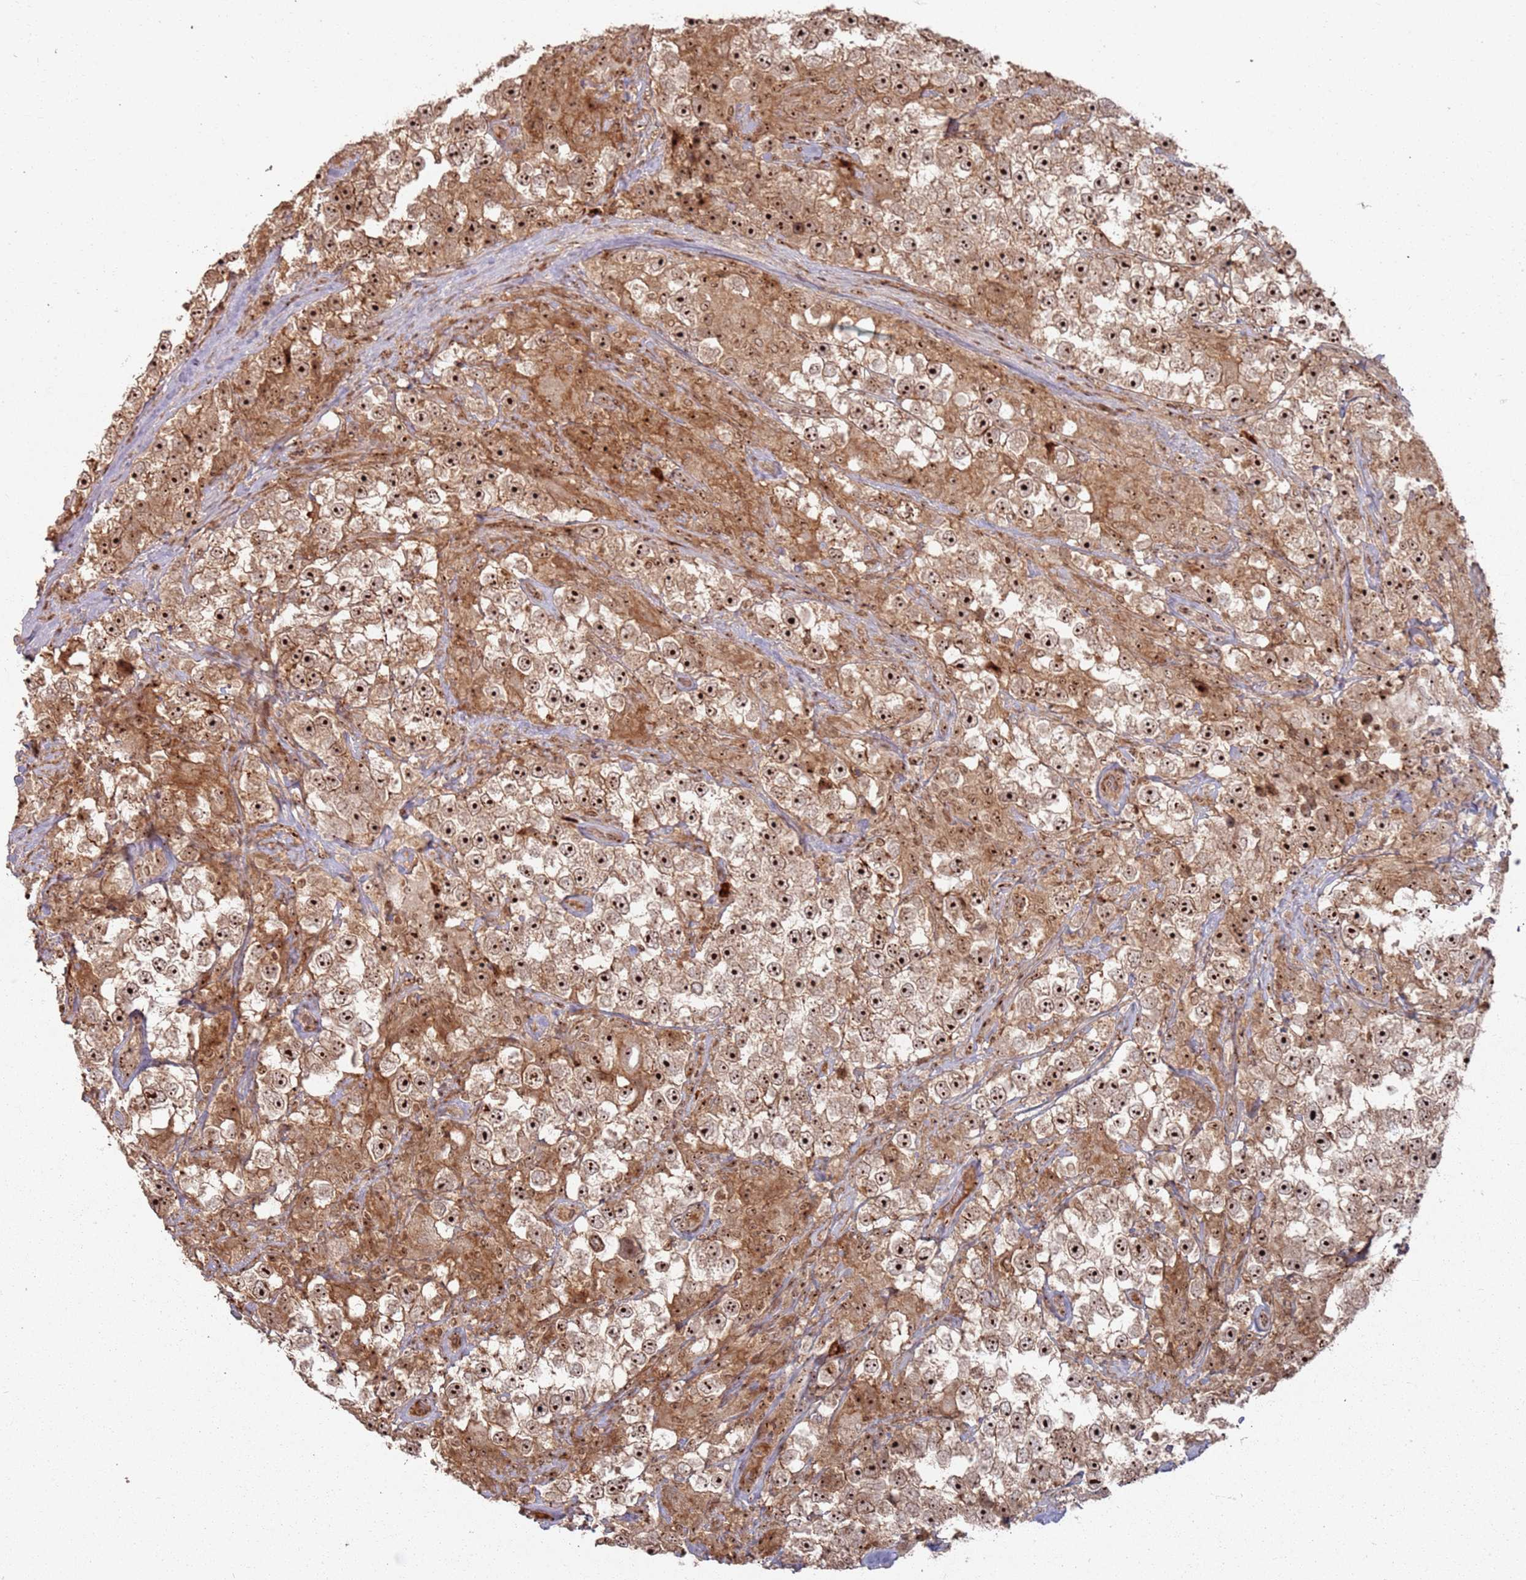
{"staining": {"intensity": "strong", "quantity": ">75%", "location": "nuclear"}, "tissue": "testis cancer", "cell_type": "Tumor cells", "image_type": "cancer", "snomed": [{"axis": "morphology", "description": "Seminoma, NOS"}, {"axis": "topography", "description": "Testis"}], "caption": "High-power microscopy captured an immunohistochemistry image of testis cancer (seminoma), revealing strong nuclear staining in approximately >75% of tumor cells.", "gene": "UTP11", "patient": {"sex": "male", "age": 46}}